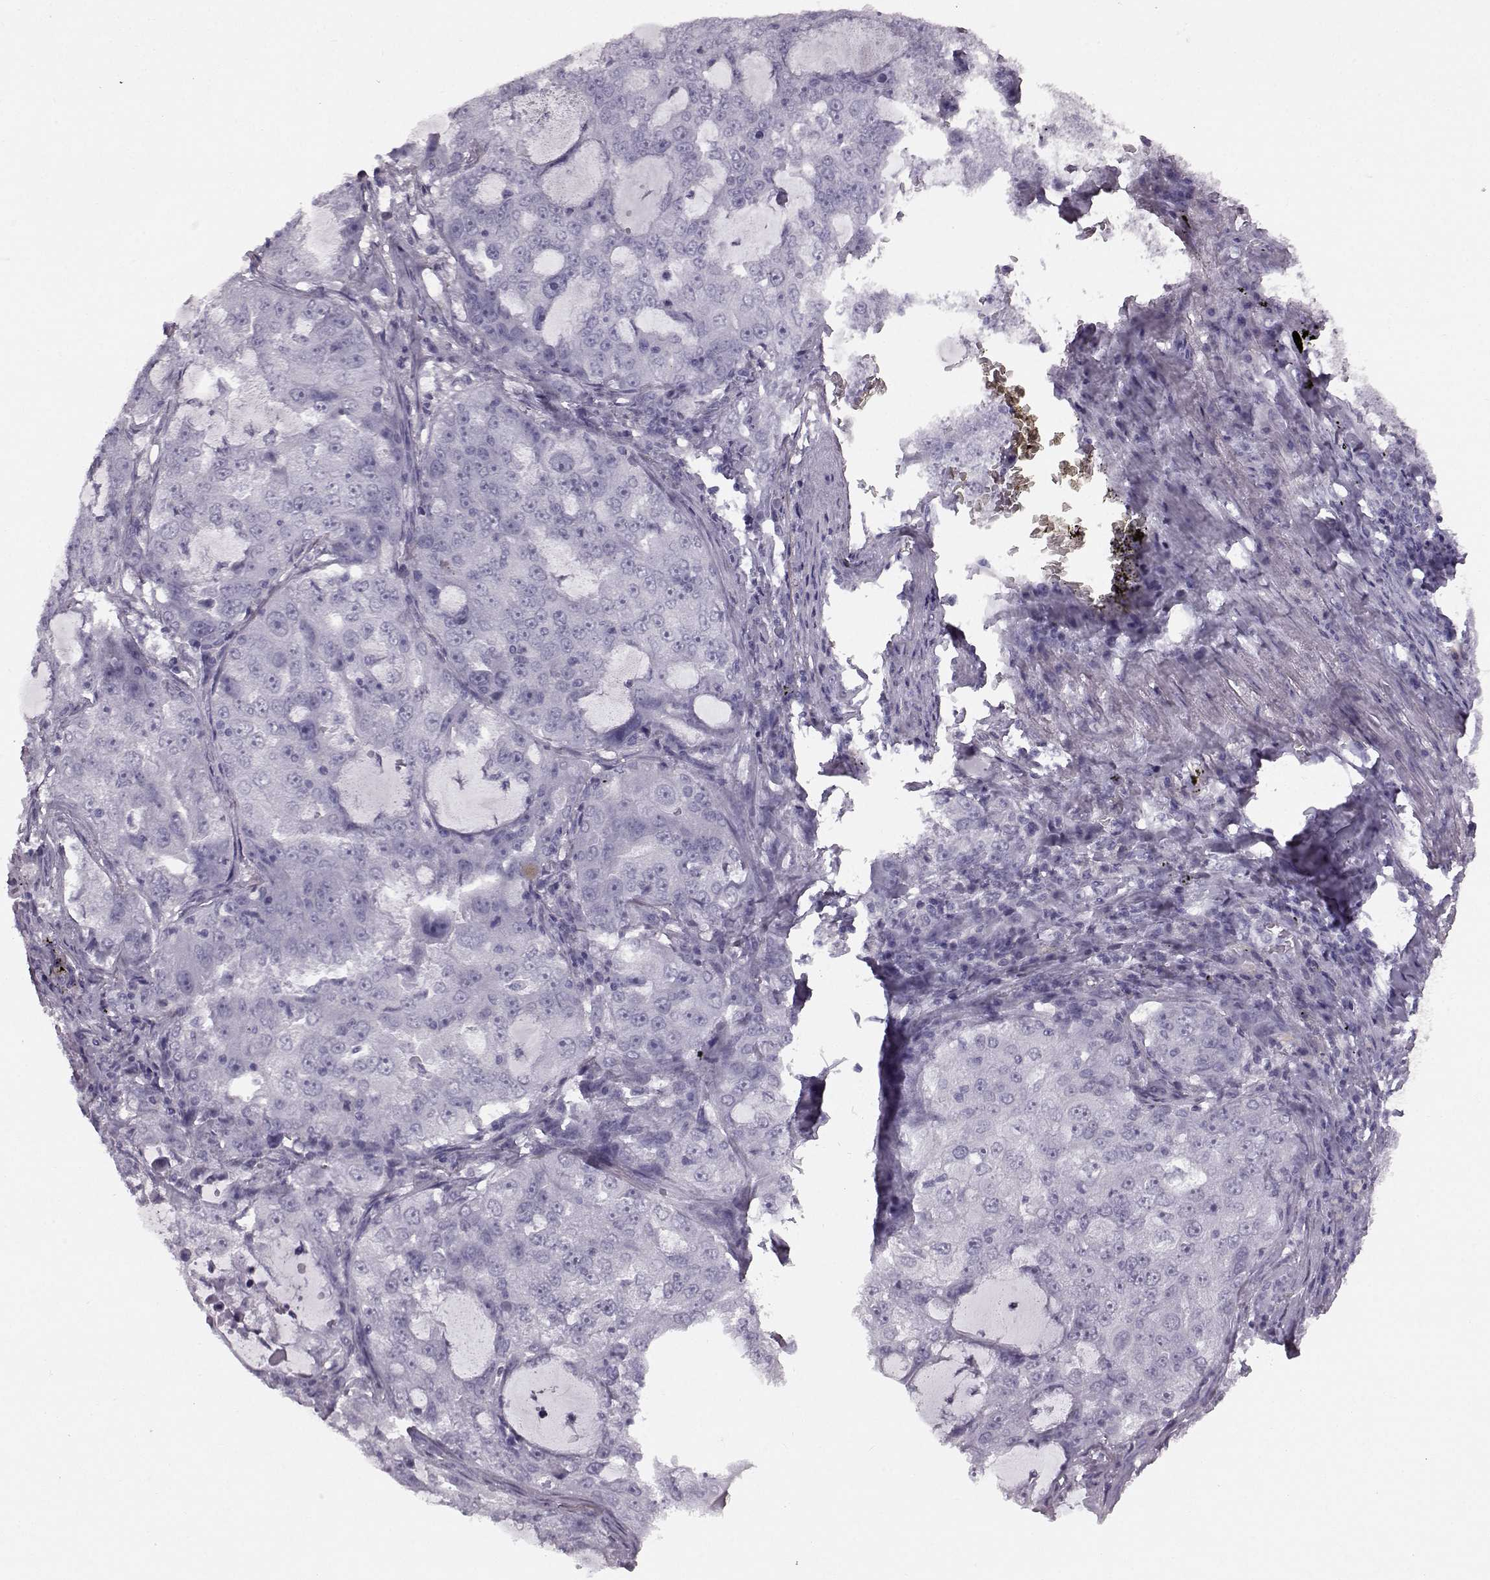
{"staining": {"intensity": "negative", "quantity": "none", "location": "none"}, "tissue": "lung cancer", "cell_type": "Tumor cells", "image_type": "cancer", "snomed": [{"axis": "morphology", "description": "Adenocarcinoma, NOS"}, {"axis": "topography", "description": "Lung"}], "caption": "The micrograph exhibits no significant positivity in tumor cells of lung cancer.", "gene": "JSRP1", "patient": {"sex": "female", "age": 61}}